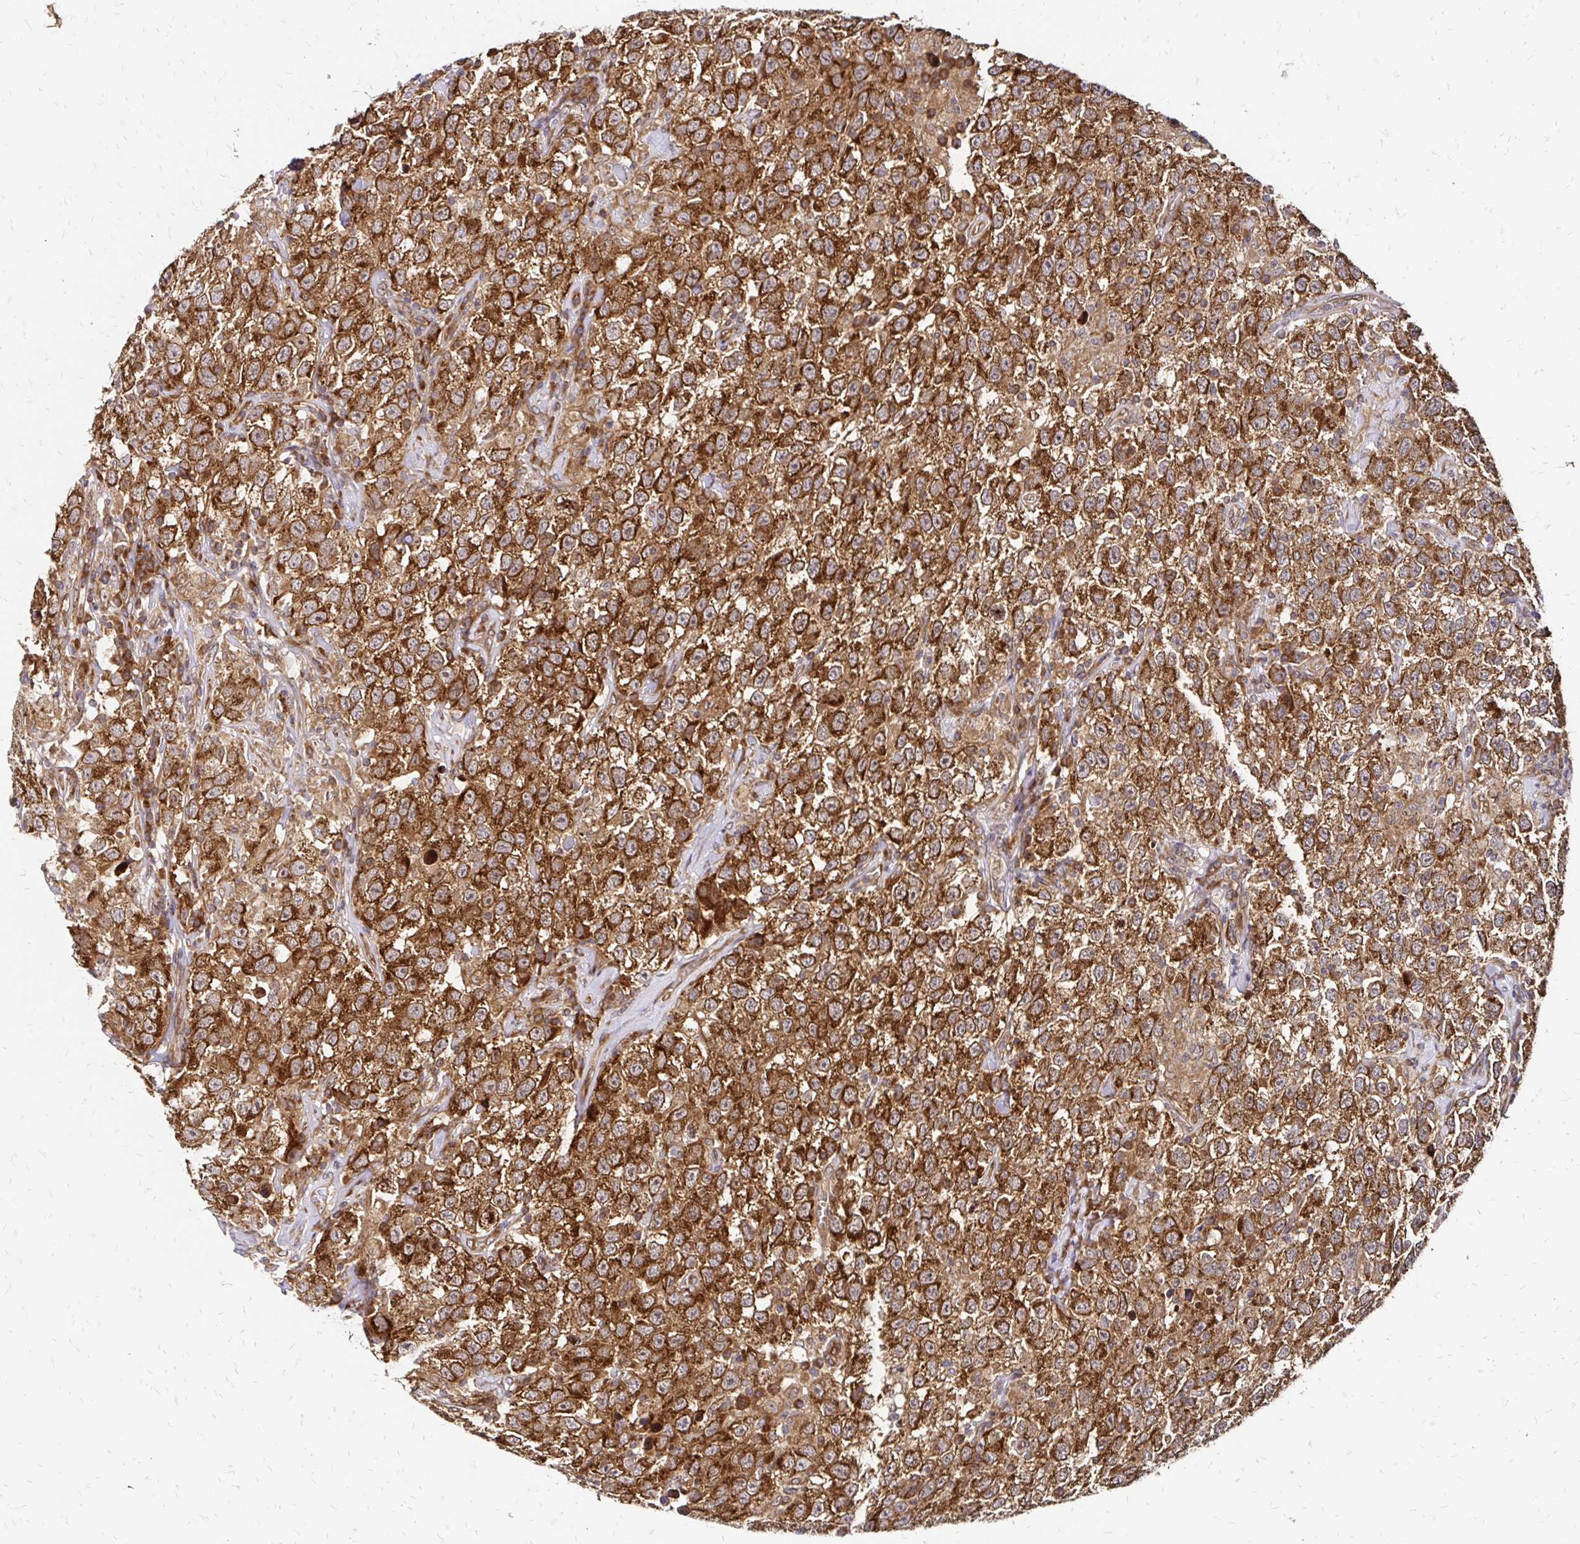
{"staining": {"intensity": "strong", "quantity": ">75%", "location": "cytoplasmic/membranous"}, "tissue": "testis cancer", "cell_type": "Tumor cells", "image_type": "cancer", "snomed": [{"axis": "morphology", "description": "Seminoma, NOS"}, {"axis": "topography", "description": "Testis"}], "caption": "The micrograph demonstrates a brown stain indicating the presence of a protein in the cytoplasmic/membranous of tumor cells in seminoma (testis).", "gene": "ZW10", "patient": {"sex": "male", "age": 41}}